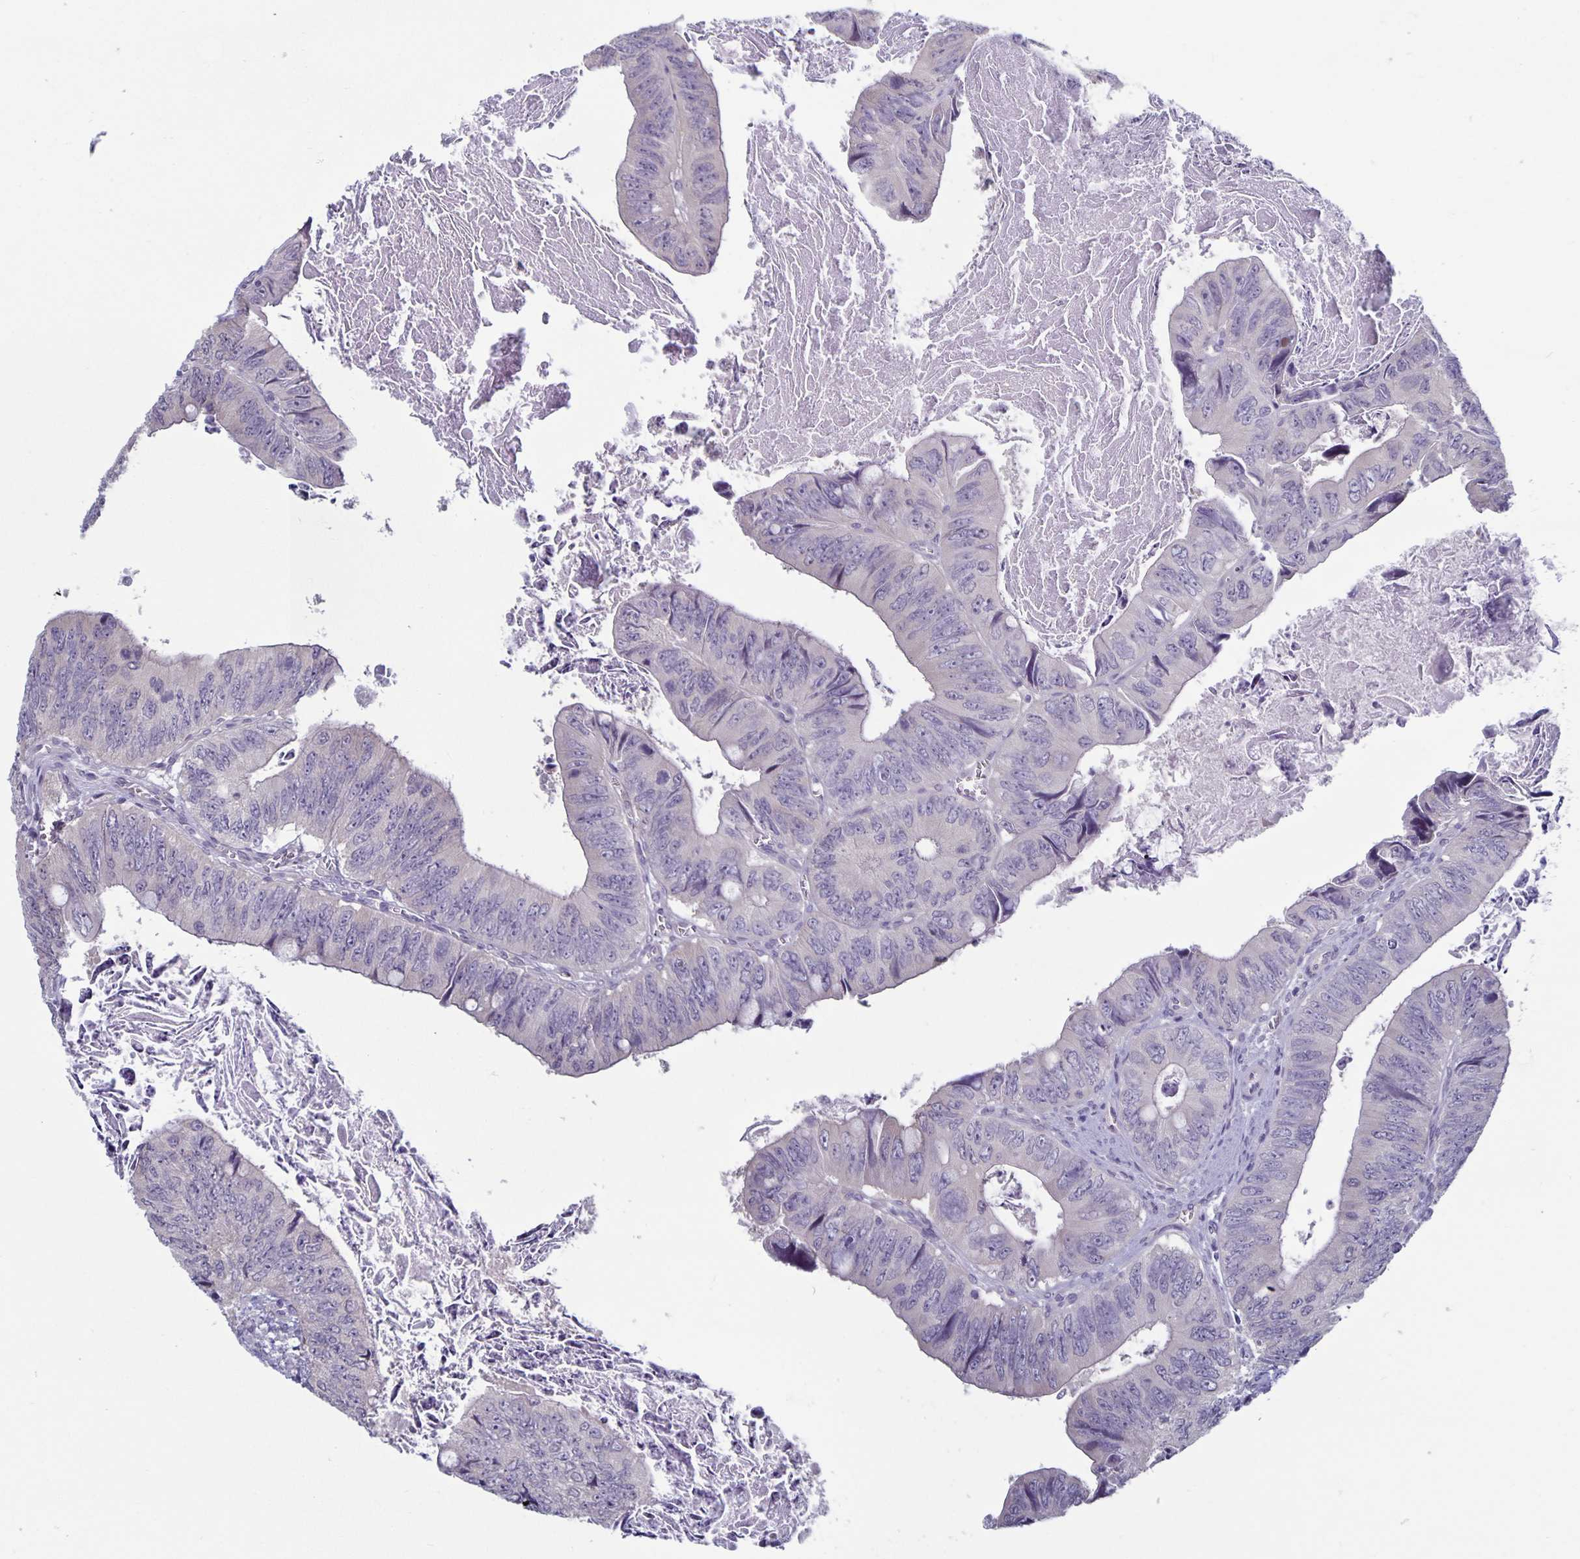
{"staining": {"intensity": "negative", "quantity": "none", "location": "none"}, "tissue": "colorectal cancer", "cell_type": "Tumor cells", "image_type": "cancer", "snomed": [{"axis": "morphology", "description": "Adenocarcinoma, NOS"}, {"axis": "topography", "description": "Colon"}], "caption": "Tumor cells are negative for brown protein staining in colorectal cancer. (DAB (3,3'-diaminobenzidine) IHC with hematoxylin counter stain).", "gene": "PLCB3", "patient": {"sex": "female", "age": 84}}